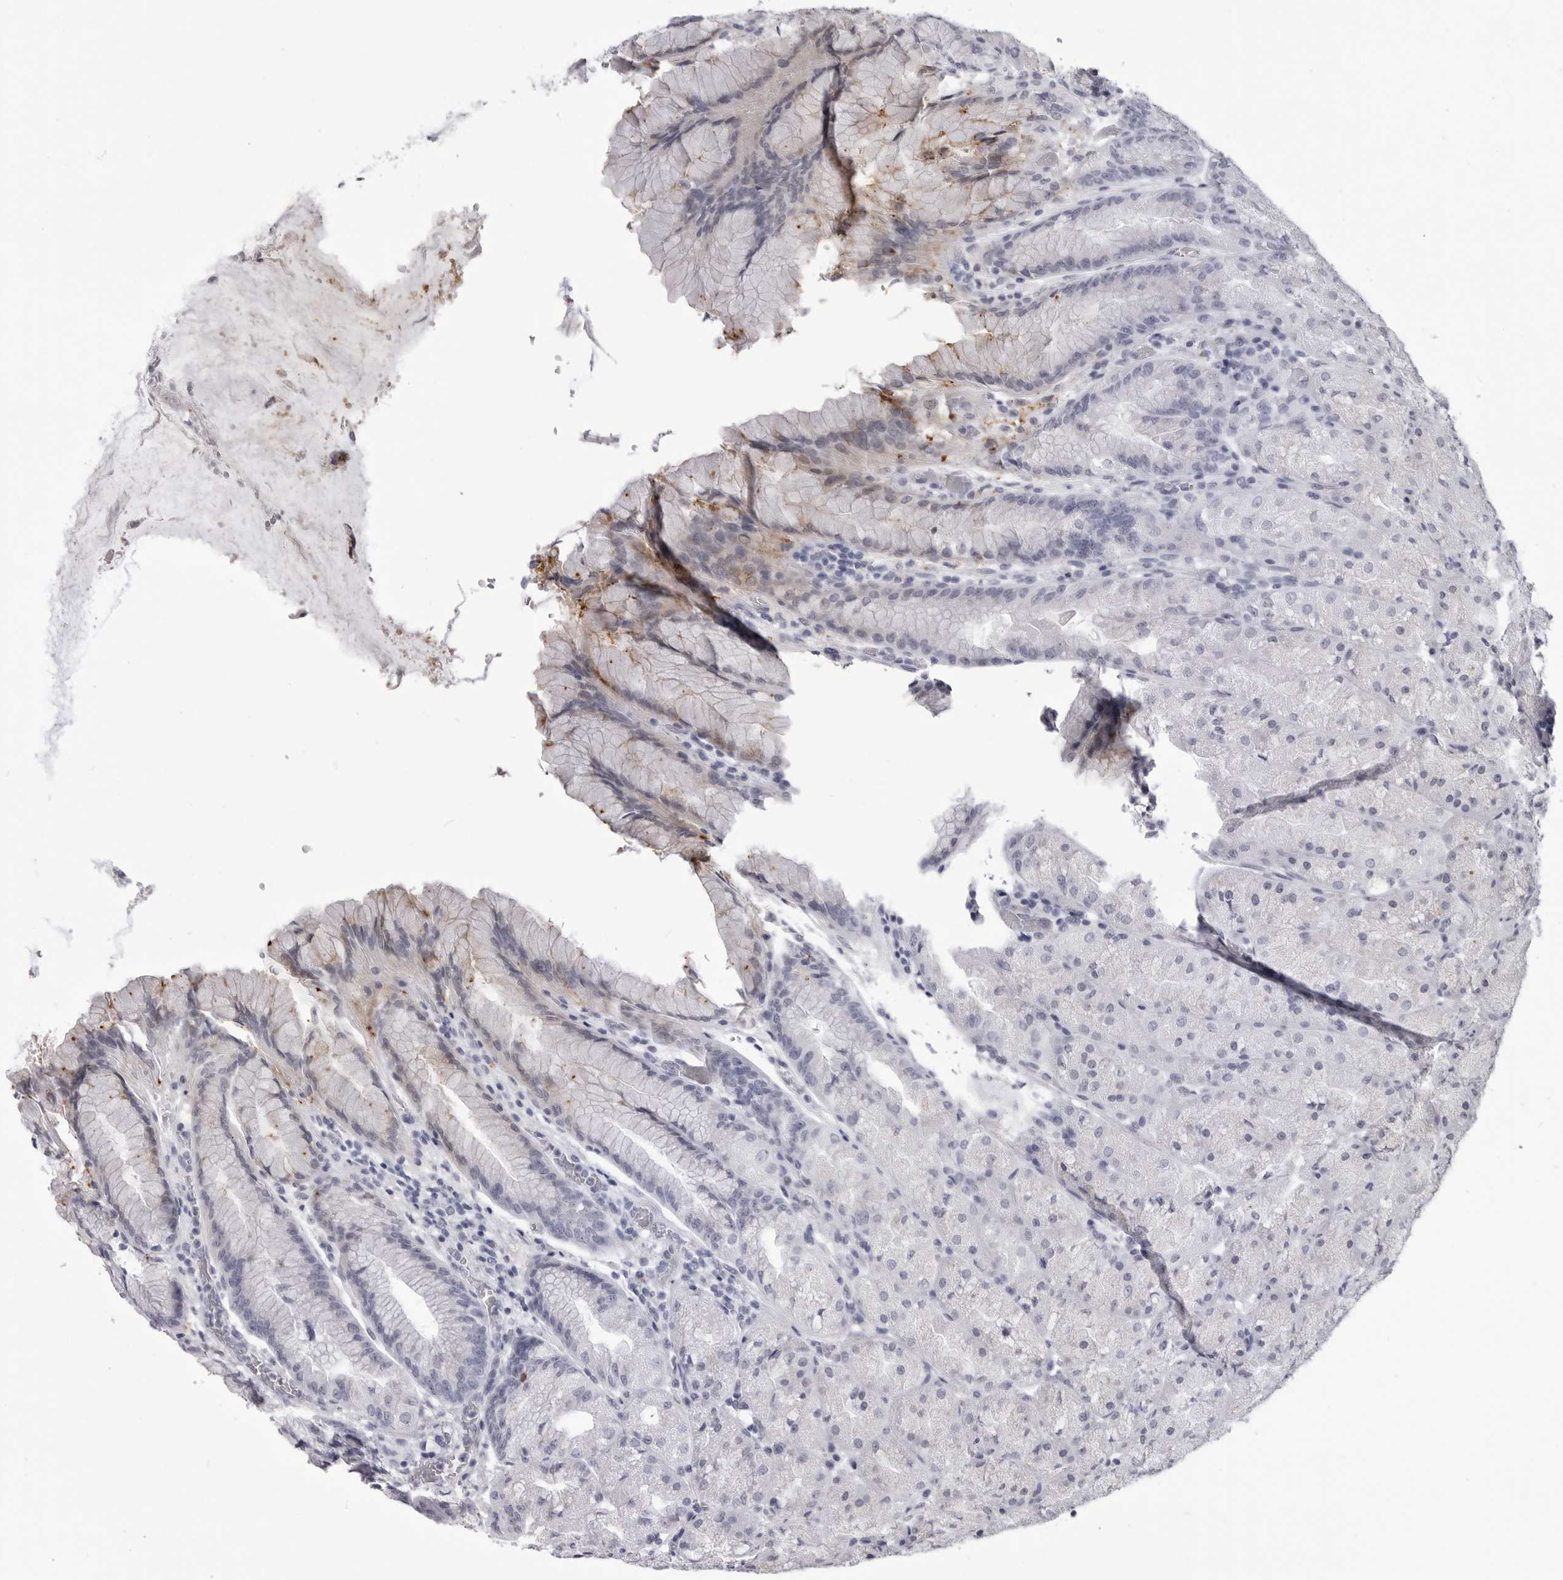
{"staining": {"intensity": "negative", "quantity": "none", "location": "none"}, "tissue": "stomach", "cell_type": "Glandular cells", "image_type": "normal", "snomed": [{"axis": "morphology", "description": "Normal tissue, NOS"}, {"axis": "topography", "description": "Stomach, upper"}, {"axis": "topography", "description": "Stomach"}], "caption": "Immunohistochemistry (IHC) photomicrograph of unremarkable stomach: human stomach stained with DAB (3,3'-diaminobenzidine) shows no significant protein positivity in glandular cells.", "gene": "LGALS4", "patient": {"sex": "male", "age": 48}}